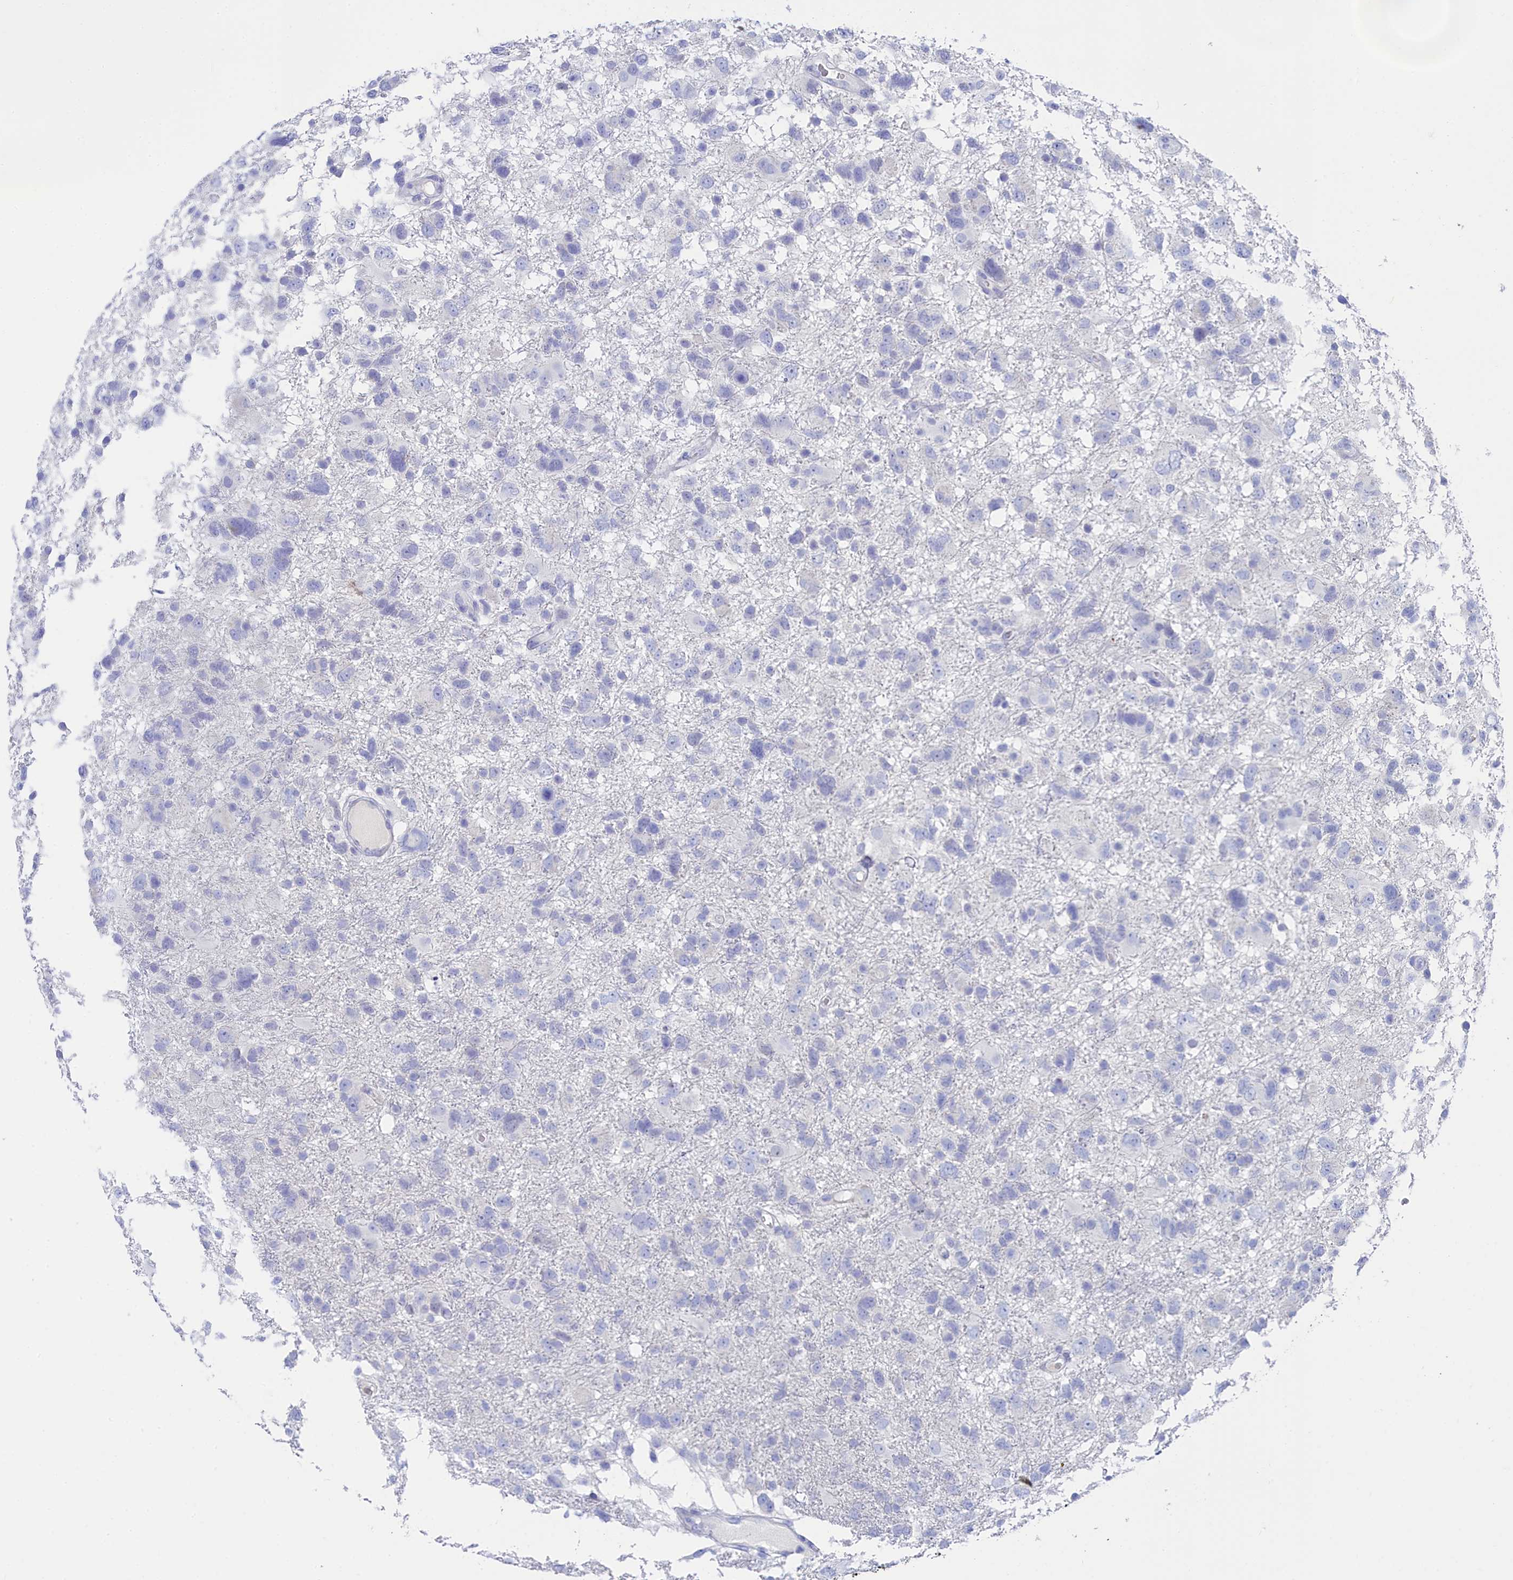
{"staining": {"intensity": "negative", "quantity": "none", "location": "none"}, "tissue": "glioma", "cell_type": "Tumor cells", "image_type": "cancer", "snomed": [{"axis": "morphology", "description": "Glioma, malignant, High grade"}, {"axis": "topography", "description": "Brain"}], "caption": "DAB immunohistochemical staining of glioma reveals no significant staining in tumor cells.", "gene": "TRIM10", "patient": {"sex": "male", "age": 61}}